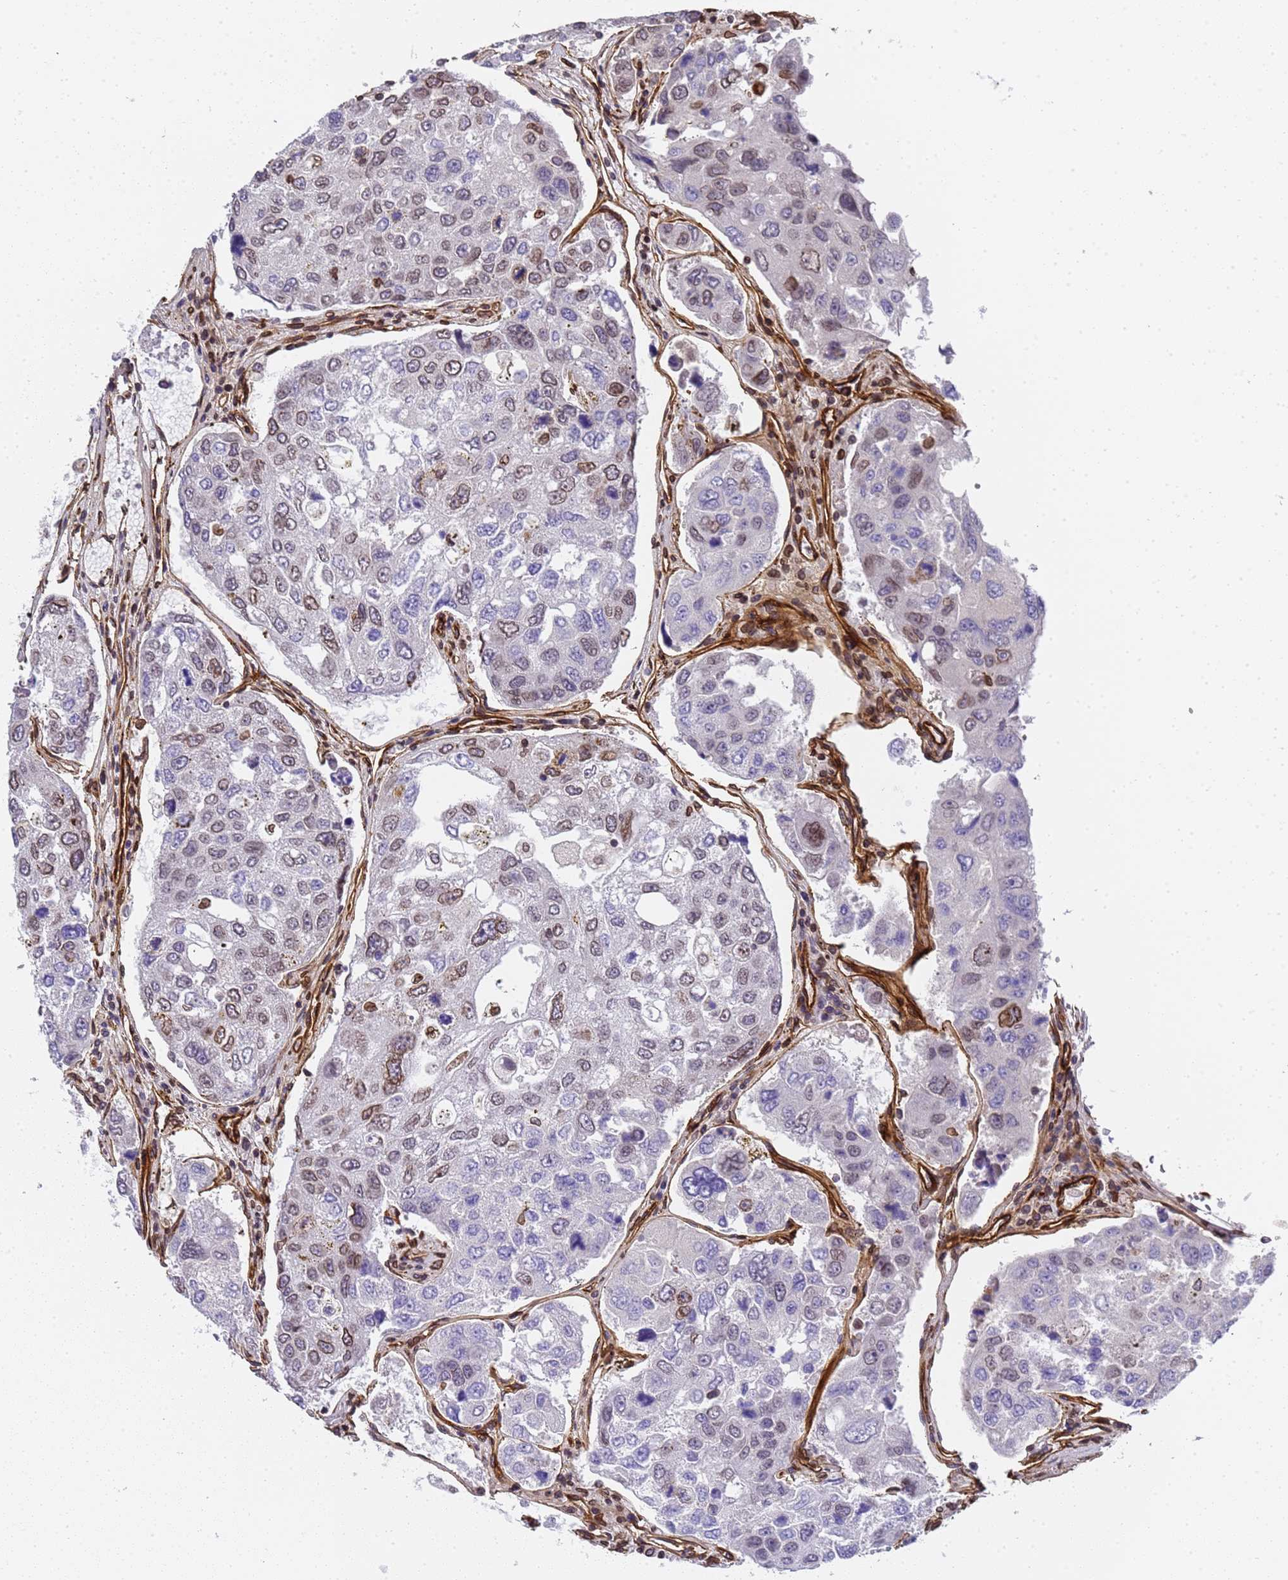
{"staining": {"intensity": "moderate", "quantity": "<25%", "location": "cytoplasmic/membranous,nuclear"}, "tissue": "urothelial cancer", "cell_type": "Tumor cells", "image_type": "cancer", "snomed": [{"axis": "morphology", "description": "Urothelial carcinoma, High grade"}, {"axis": "topography", "description": "Lymph node"}, {"axis": "topography", "description": "Urinary bladder"}], "caption": "A brown stain labels moderate cytoplasmic/membranous and nuclear positivity of a protein in human urothelial cancer tumor cells.", "gene": "IGFBP7", "patient": {"sex": "male", "age": 51}}